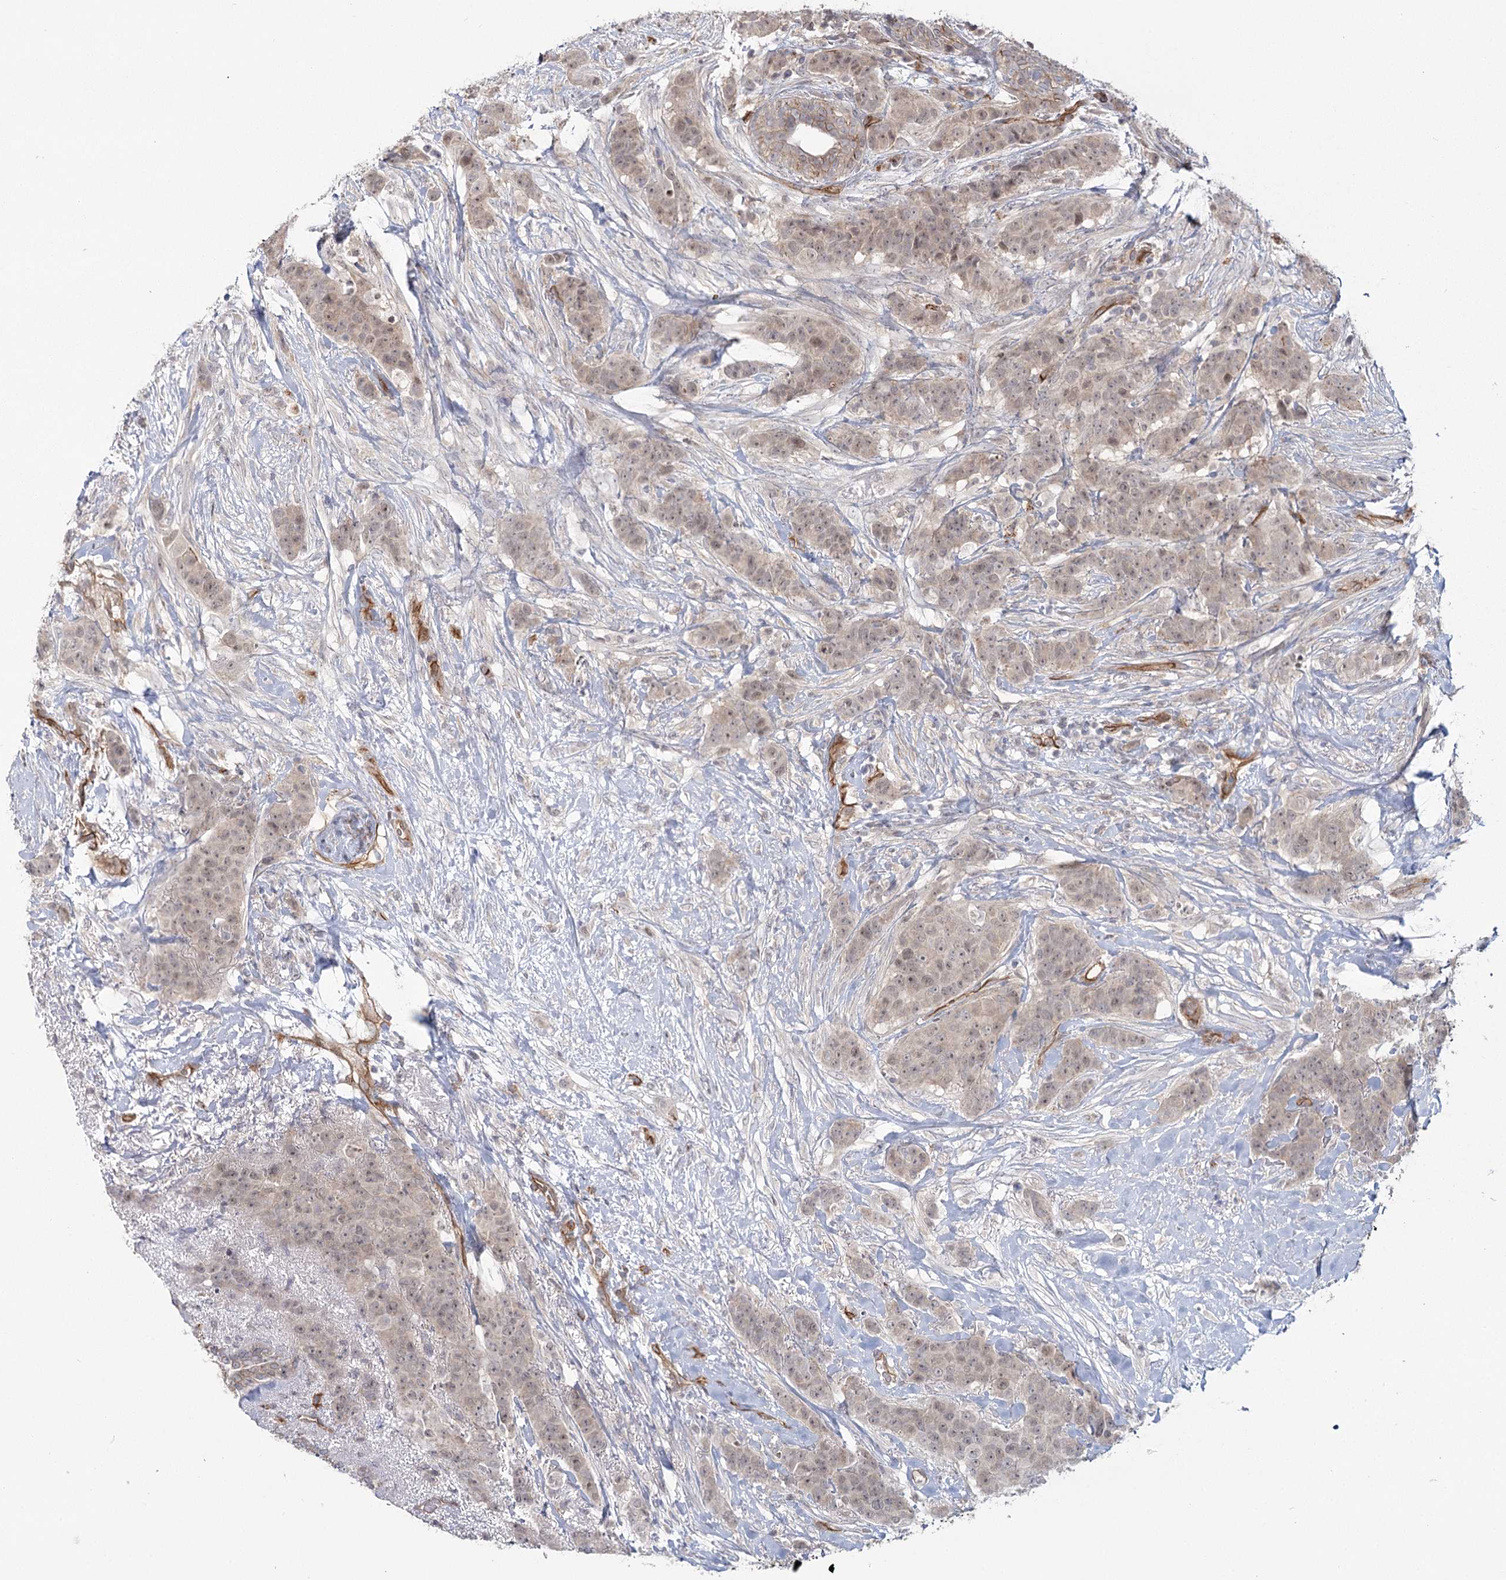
{"staining": {"intensity": "weak", "quantity": "<25%", "location": "cytoplasmic/membranous,nuclear"}, "tissue": "breast cancer", "cell_type": "Tumor cells", "image_type": "cancer", "snomed": [{"axis": "morphology", "description": "Duct carcinoma"}, {"axis": "topography", "description": "Breast"}], "caption": "Protein analysis of breast infiltrating ductal carcinoma exhibits no significant expression in tumor cells.", "gene": "RPP14", "patient": {"sex": "female", "age": 40}}